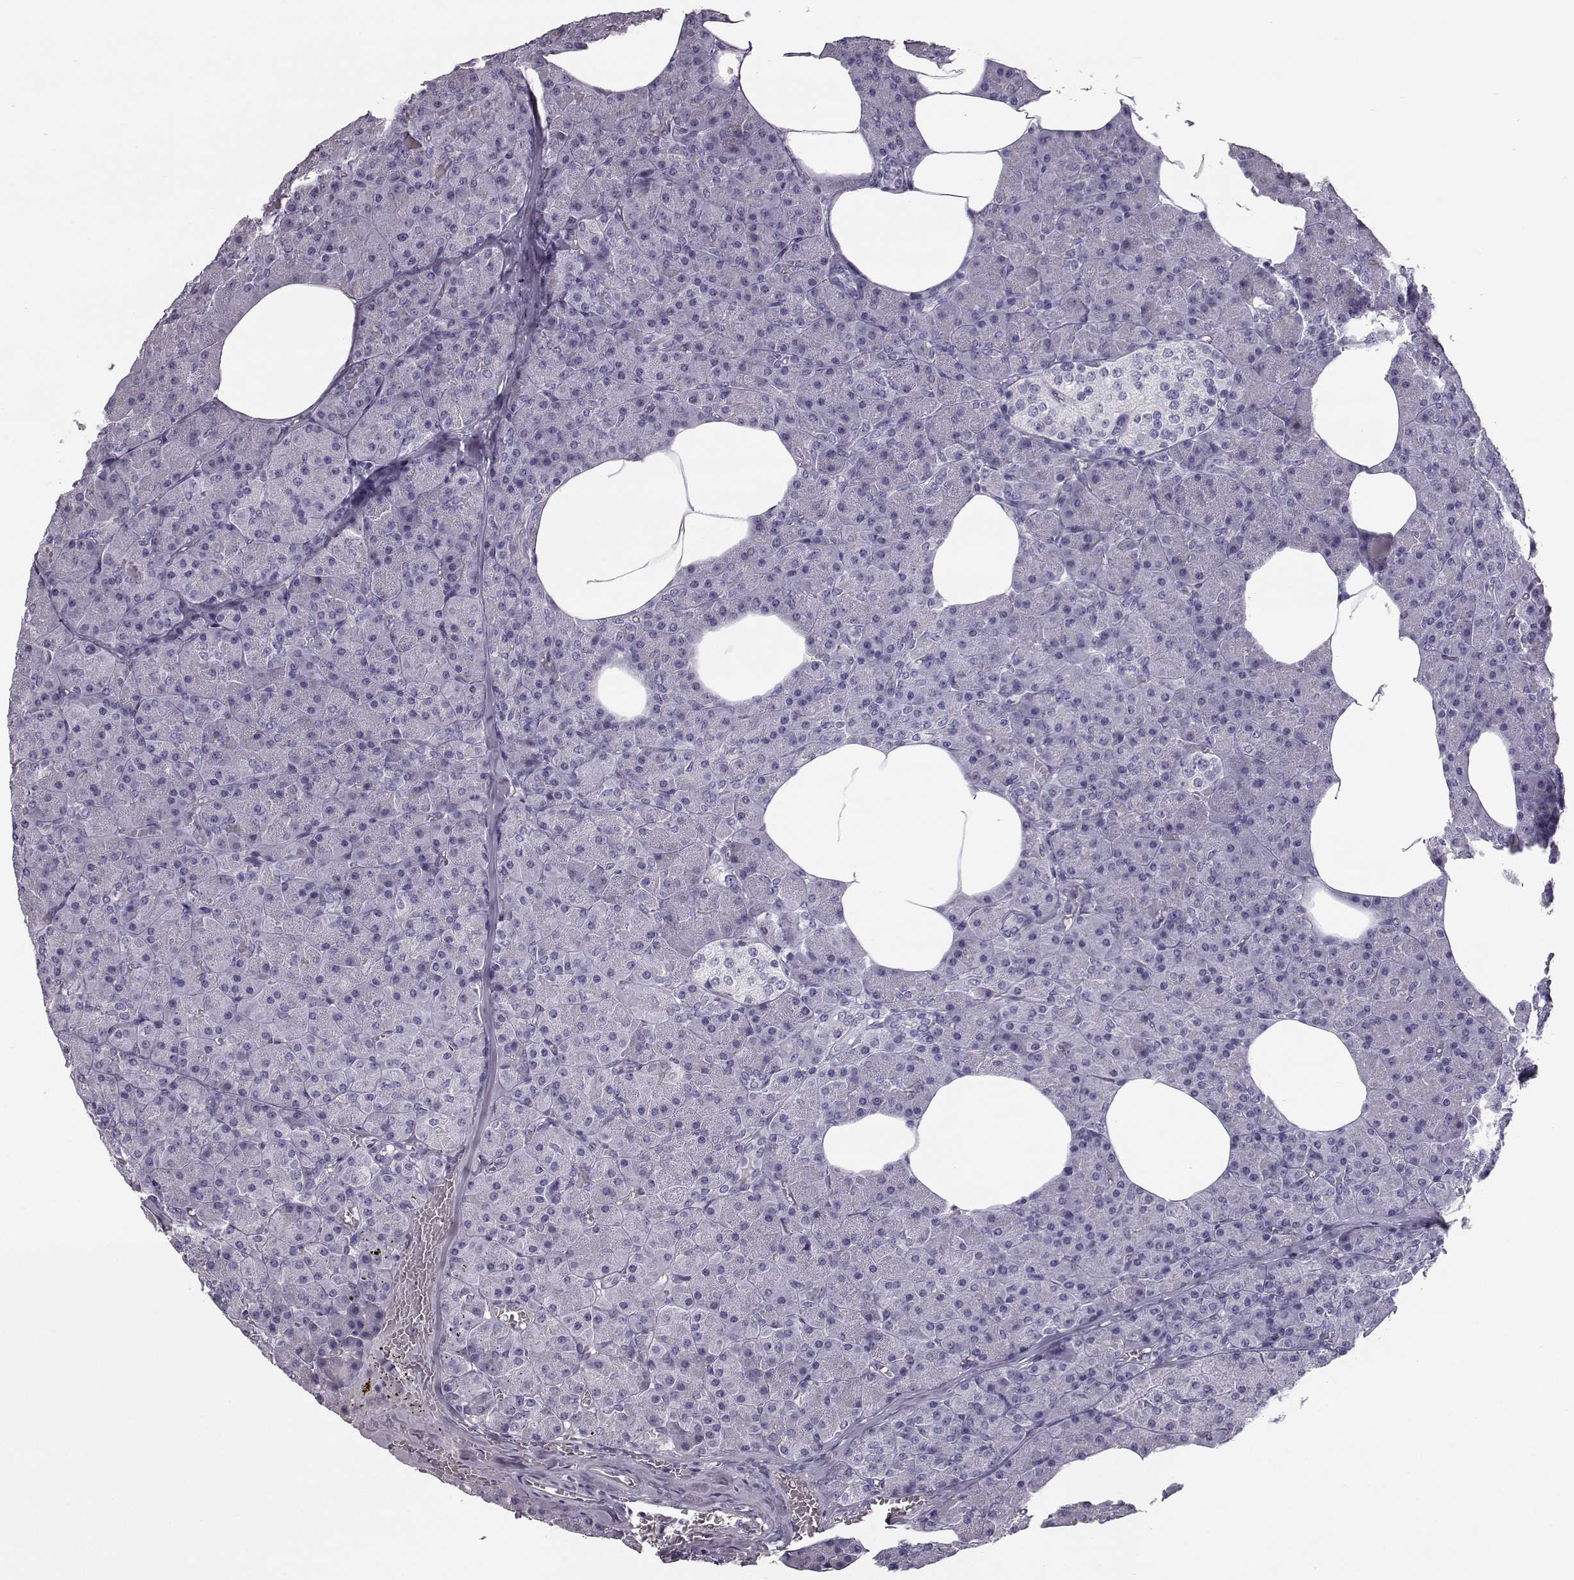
{"staining": {"intensity": "negative", "quantity": "none", "location": "none"}, "tissue": "pancreas", "cell_type": "Exocrine glandular cells", "image_type": "normal", "snomed": [{"axis": "morphology", "description": "Normal tissue, NOS"}, {"axis": "topography", "description": "Pancreas"}], "caption": "This is an IHC micrograph of unremarkable pancreas. There is no positivity in exocrine glandular cells.", "gene": "CCL19", "patient": {"sex": "female", "age": 45}}